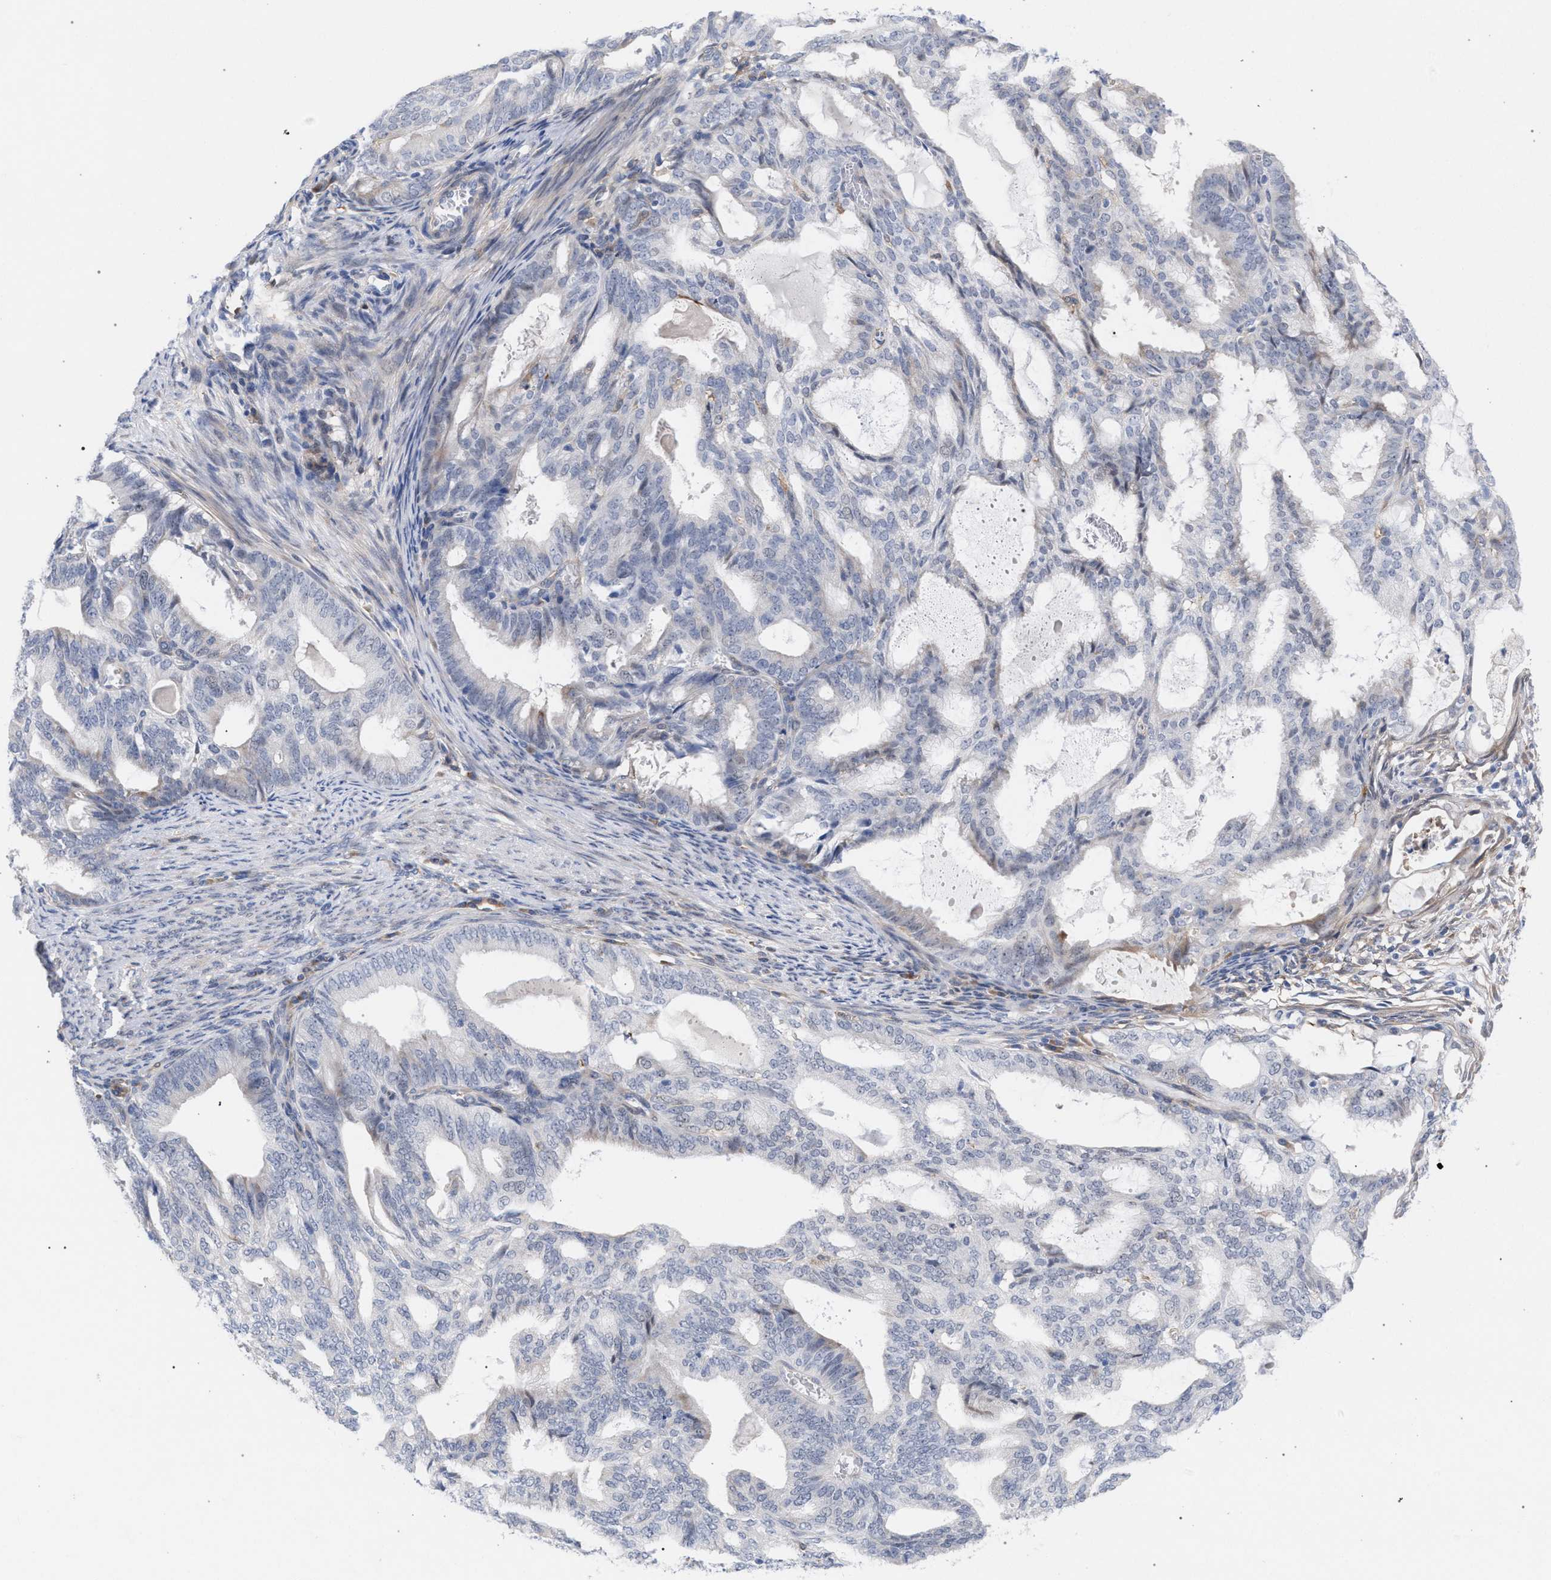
{"staining": {"intensity": "negative", "quantity": "none", "location": "none"}, "tissue": "endometrial cancer", "cell_type": "Tumor cells", "image_type": "cancer", "snomed": [{"axis": "morphology", "description": "Adenocarcinoma, NOS"}, {"axis": "topography", "description": "Endometrium"}], "caption": "The micrograph shows no staining of tumor cells in adenocarcinoma (endometrial).", "gene": "FHOD3", "patient": {"sex": "female", "age": 58}}